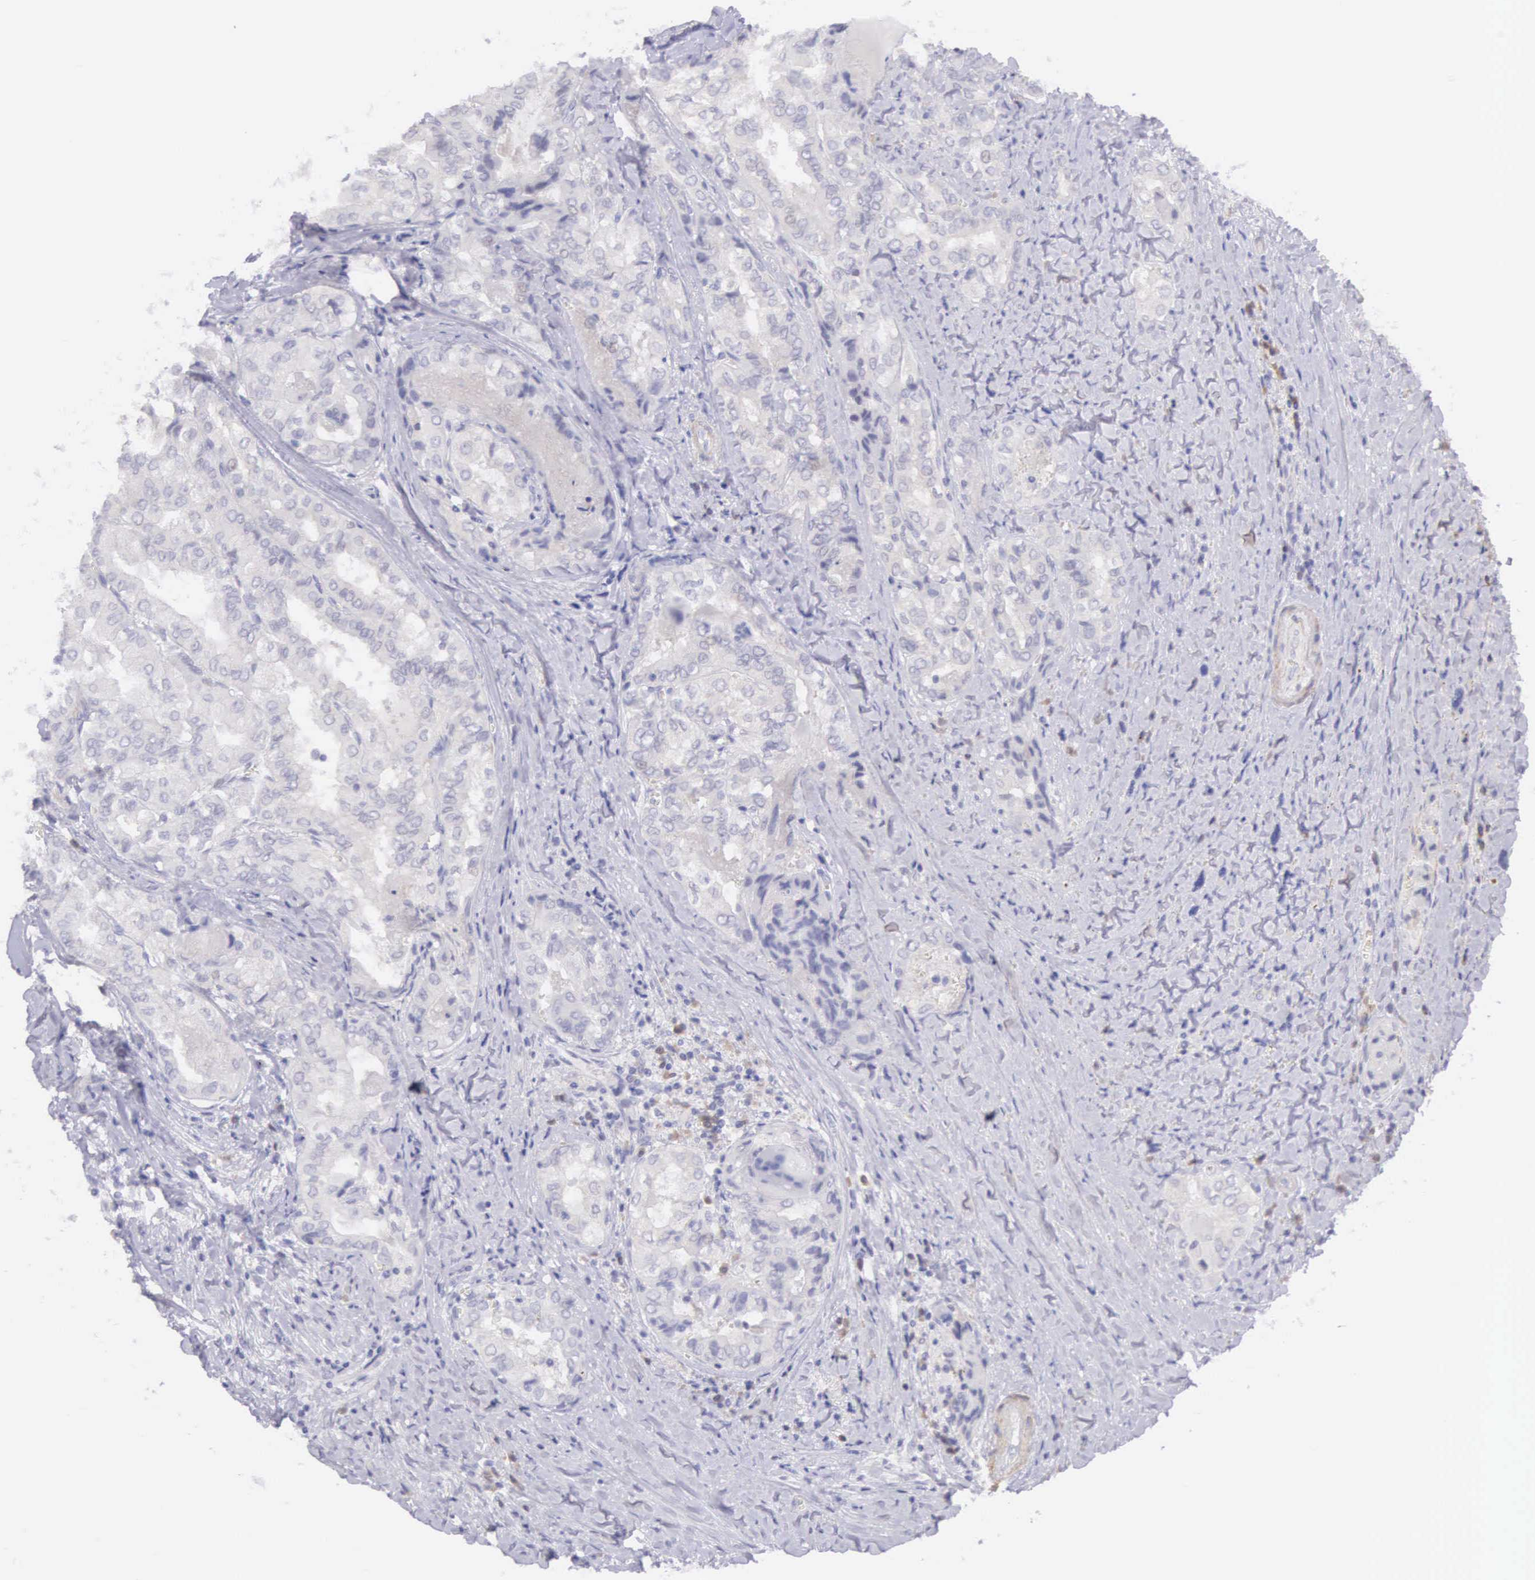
{"staining": {"intensity": "weak", "quantity": "<25%", "location": "cytoplasmic/membranous"}, "tissue": "thyroid cancer", "cell_type": "Tumor cells", "image_type": "cancer", "snomed": [{"axis": "morphology", "description": "Papillary adenocarcinoma, NOS"}, {"axis": "topography", "description": "Thyroid gland"}], "caption": "Papillary adenocarcinoma (thyroid) was stained to show a protein in brown. There is no significant positivity in tumor cells.", "gene": "ARFGAP3", "patient": {"sex": "female", "age": 71}}